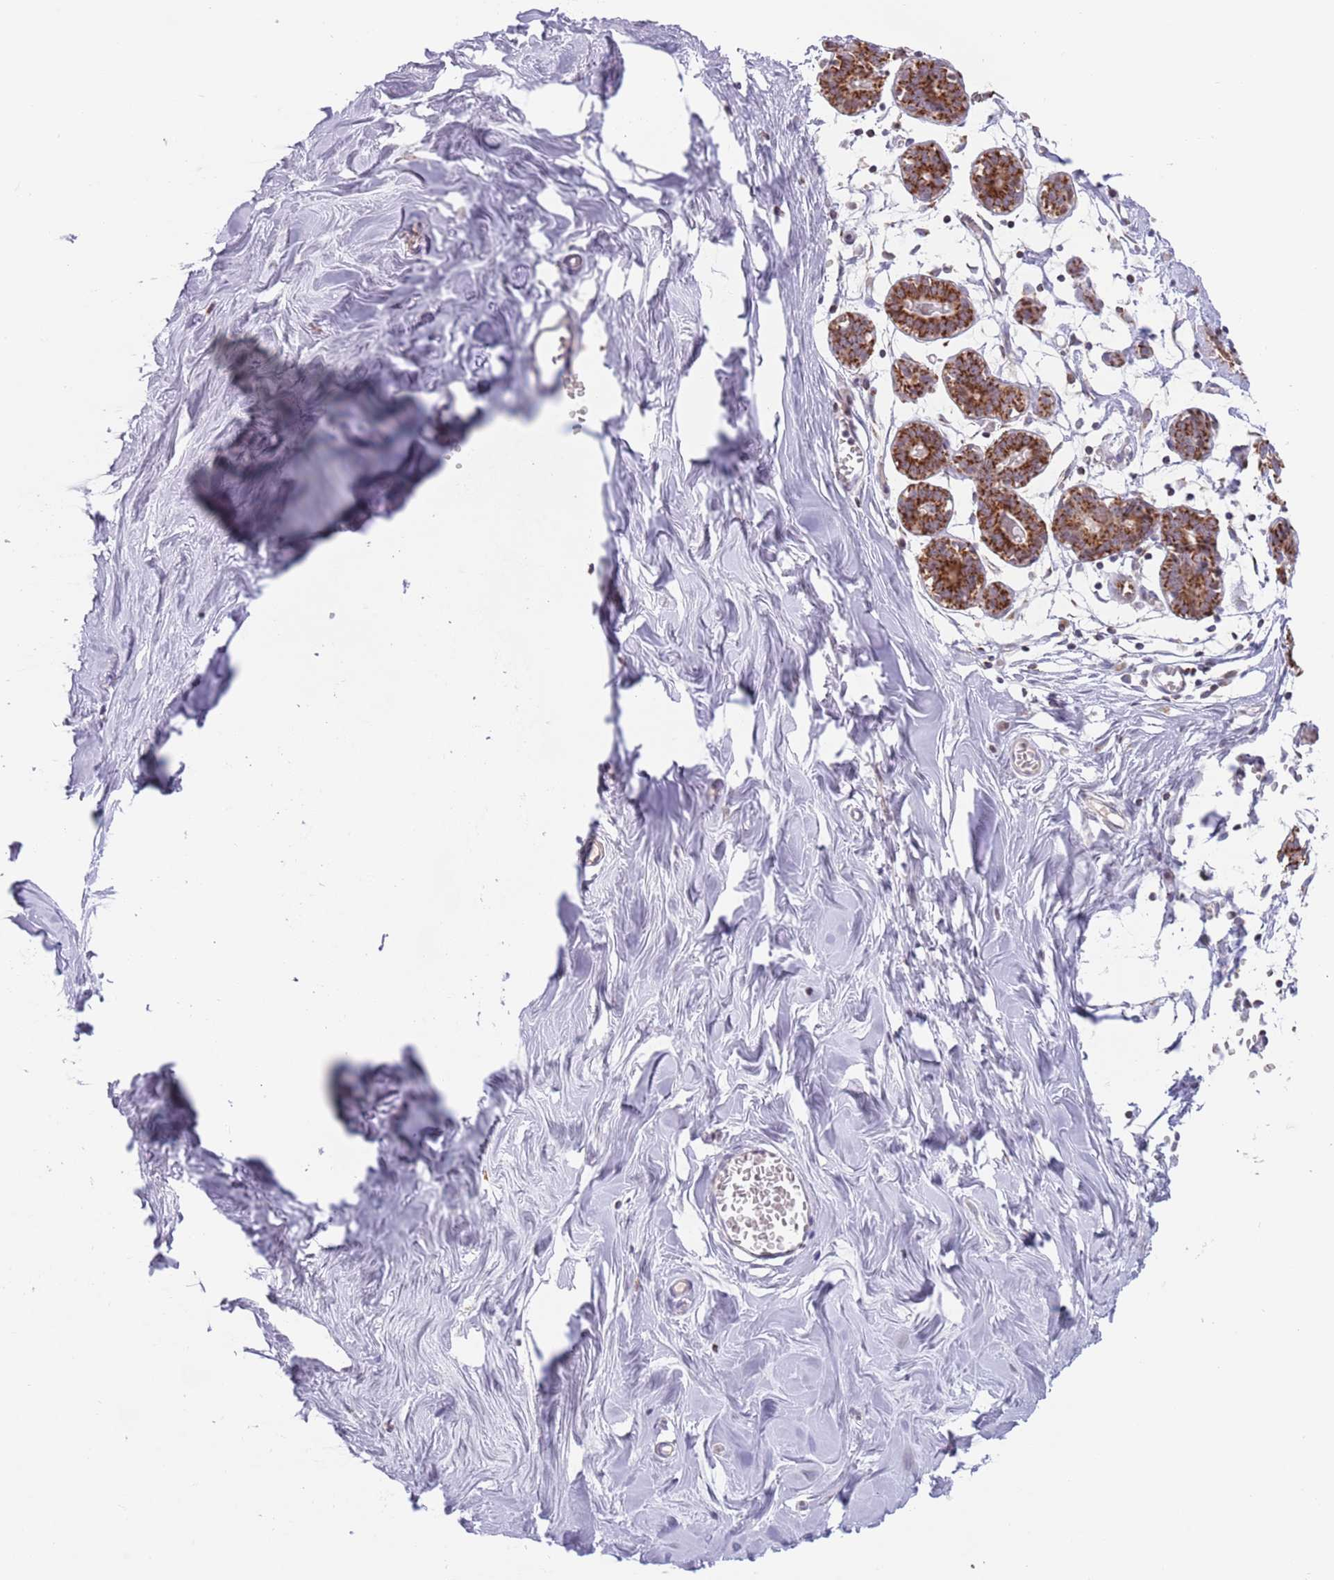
{"staining": {"intensity": "negative", "quantity": "none", "location": "none"}, "tissue": "breast", "cell_type": "Adipocytes", "image_type": "normal", "snomed": [{"axis": "morphology", "description": "Normal tissue, NOS"}, {"axis": "topography", "description": "Breast"}], "caption": "IHC image of benign human breast stained for a protein (brown), which displays no staining in adipocytes. (Stains: DAB (3,3'-diaminobenzidine) immunohistochemistry (IHC) with hematoxylin counter stain, Microscopy: brightfield microscopy at high magnification).", "gene": "TIMM13", "patient": {"sex": "female", "age": 27}}